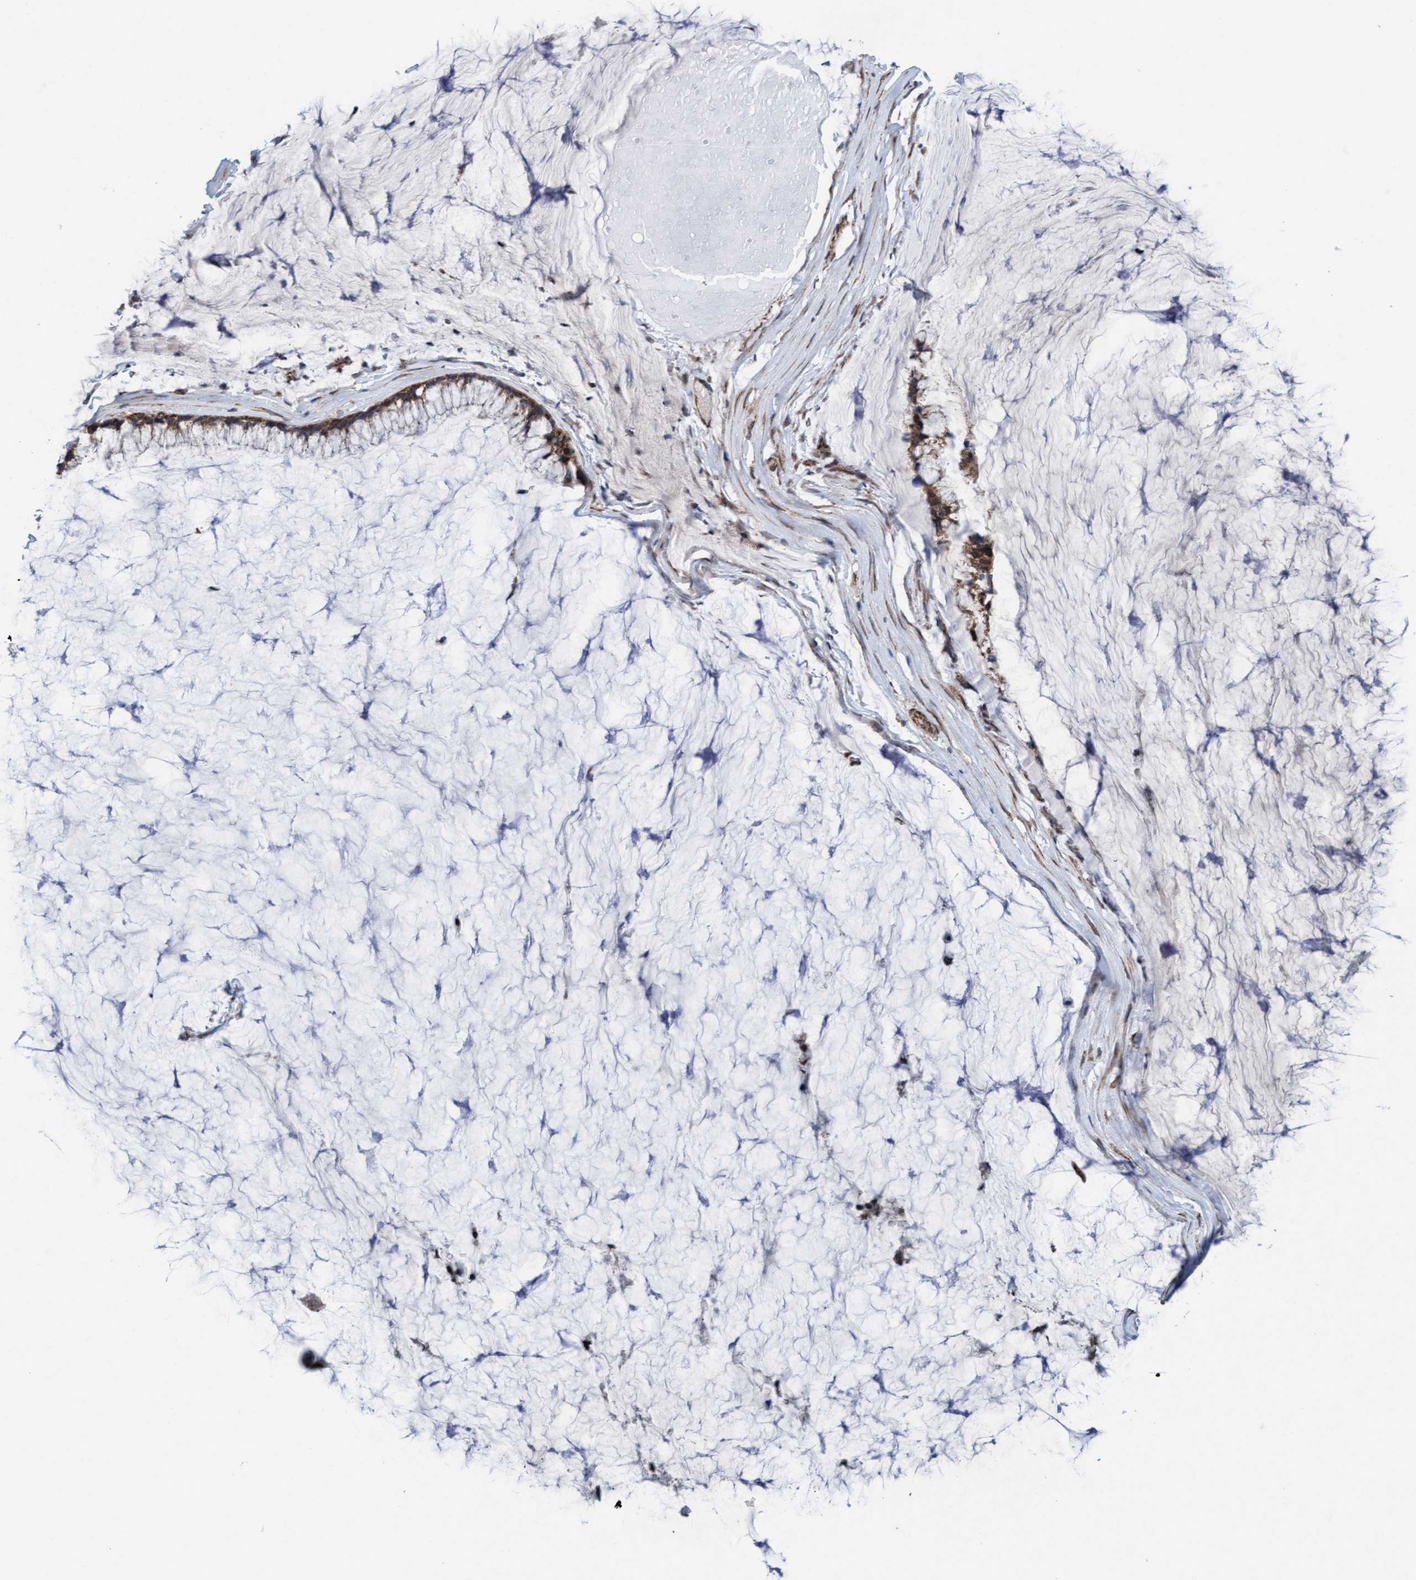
{"staining": {"intensity": "moderate", "quantity": ">75%", "location": "cytoplasmic/membranous"}, "tissue": "ovarian cancer", "cell_type": "Tumor cells", "image_type": "cancer", "snomed": [{"axis": "morphology", "description": "Cystadenocarcinoma, mucinous, NOS"}, {"axis": "topography", "description": "Ovary"}], "caption": "The histopathology image exhibits immunohistochemical staining of ovarian mucinous cystadenocarcinoma. There is moderate cytoplasmic/membranous staining is identified in approximately >75% of tumor cells.", "gene": "MRPS23", "patient": {"sex": "female", "age": 39}}